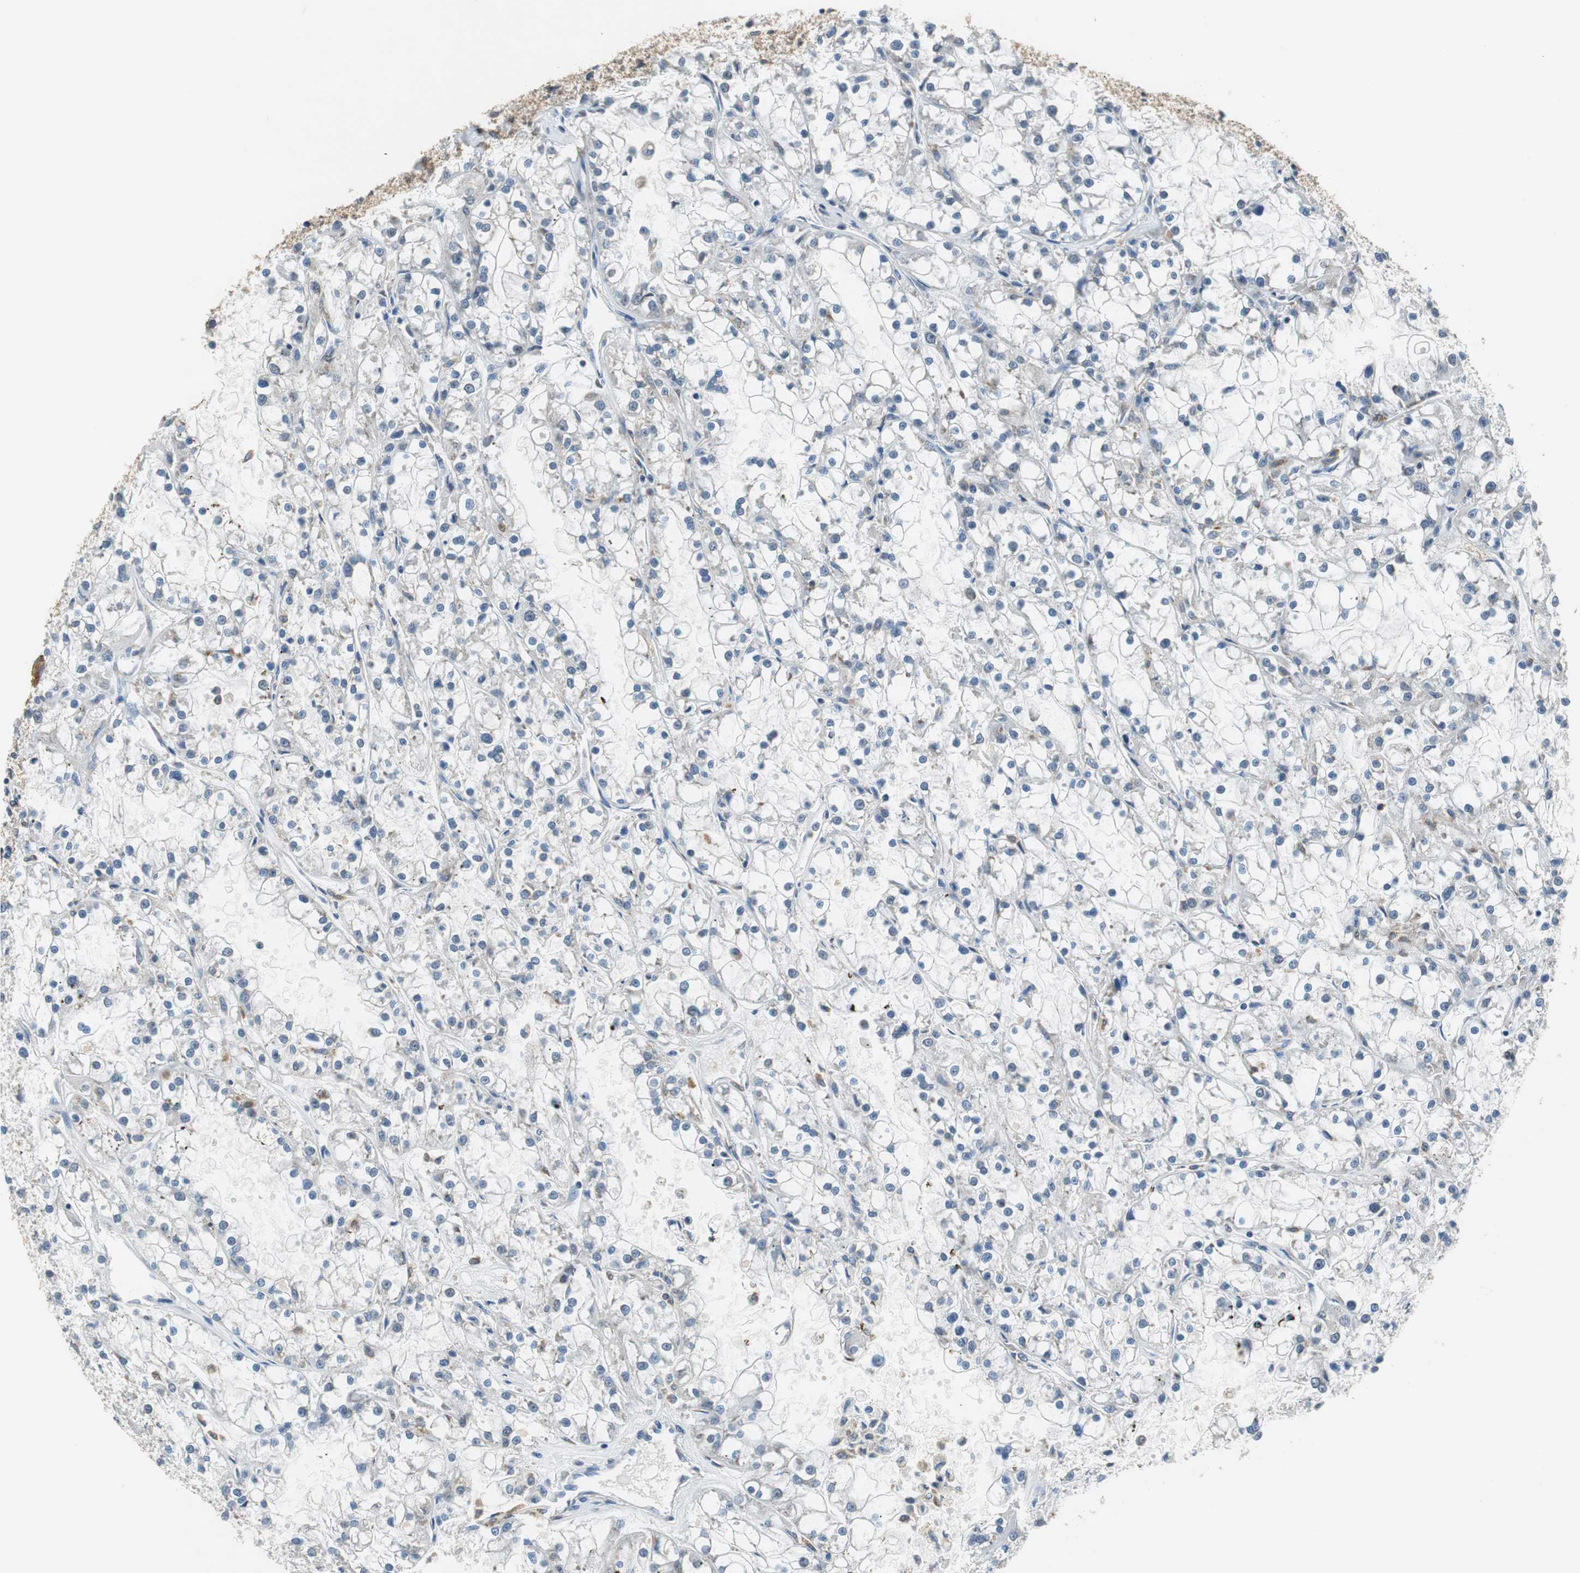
{"staining": {"intensity": "negative", "quantity": "none", "location": "none"}, "tissue": "renal cancer", "cell_type": "Tumor cells", "image_type": "cancer", "snomed": [{"axis": "morphology", "description": "Adenocarcinoma, NOS"}, {"axis": "topography", "description": "Kidney"}], "caption": "This is an immunohistochemistry image of renal cancer (adenocarcinoma). There is no staining in tumor cells.", "gene": "CNOT3", "patient": {"sex": "female", "age": 52}}